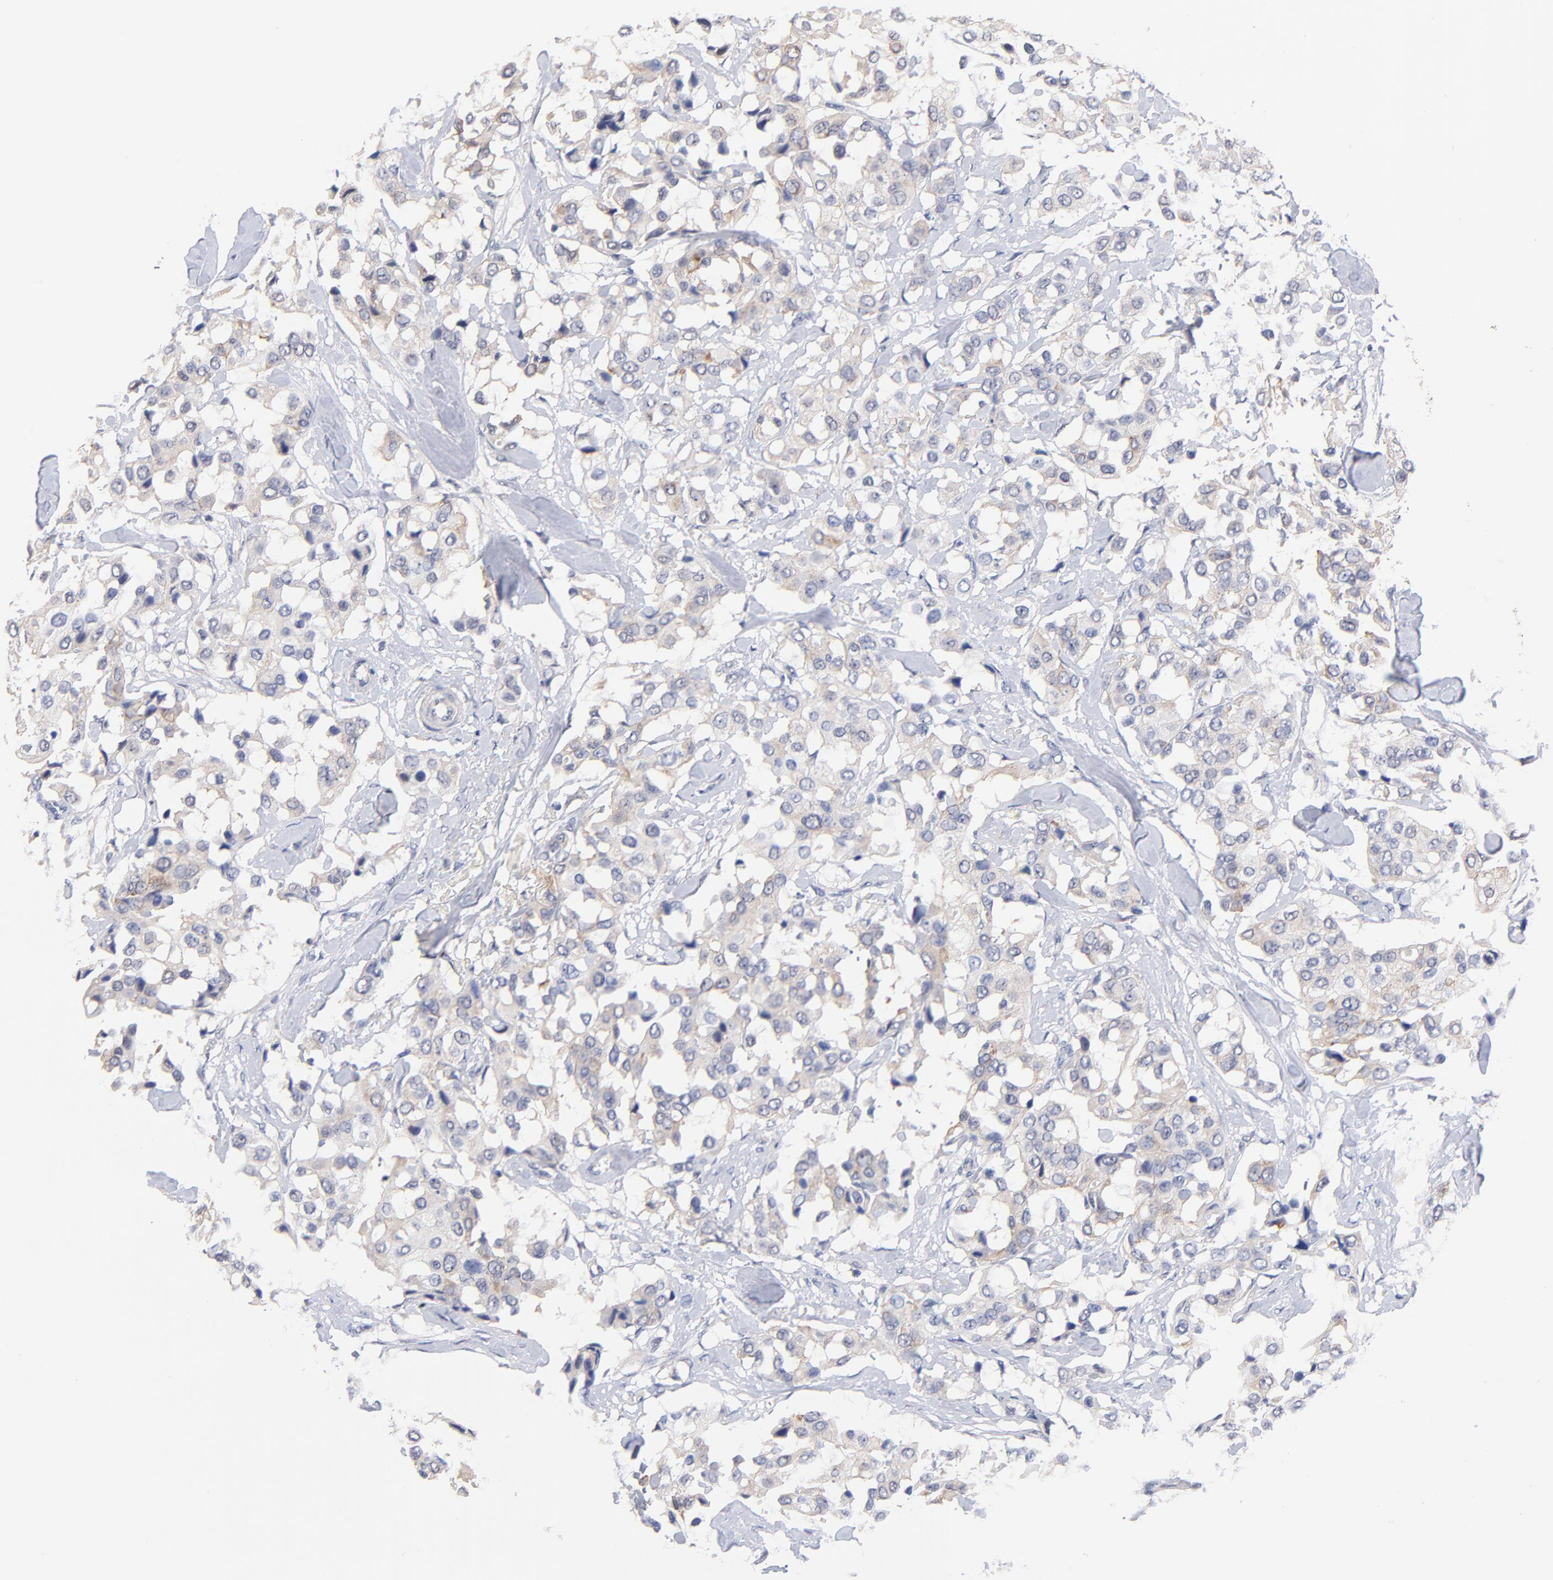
{"staining": {"intensity": "weak", "quantity": "25%-75%", "location": "cytoplasmic/membranous"}, "tissue": "breast cancer", "cell_type": "Tumor cells", "image_type": "cancer", "snomed": [{"axis": "morphology", "description": "Duct carcinoma"}, {"axis": "topography", "description": "Breast"}], "caption": "Tumor cells display weak cytoplasmic/membranous staining in about 25%-75% of cells in infiltrating ductal carcinoma (breast).", "gene": "RIBC2", "patient": {"sex": "female", "age": 80}}